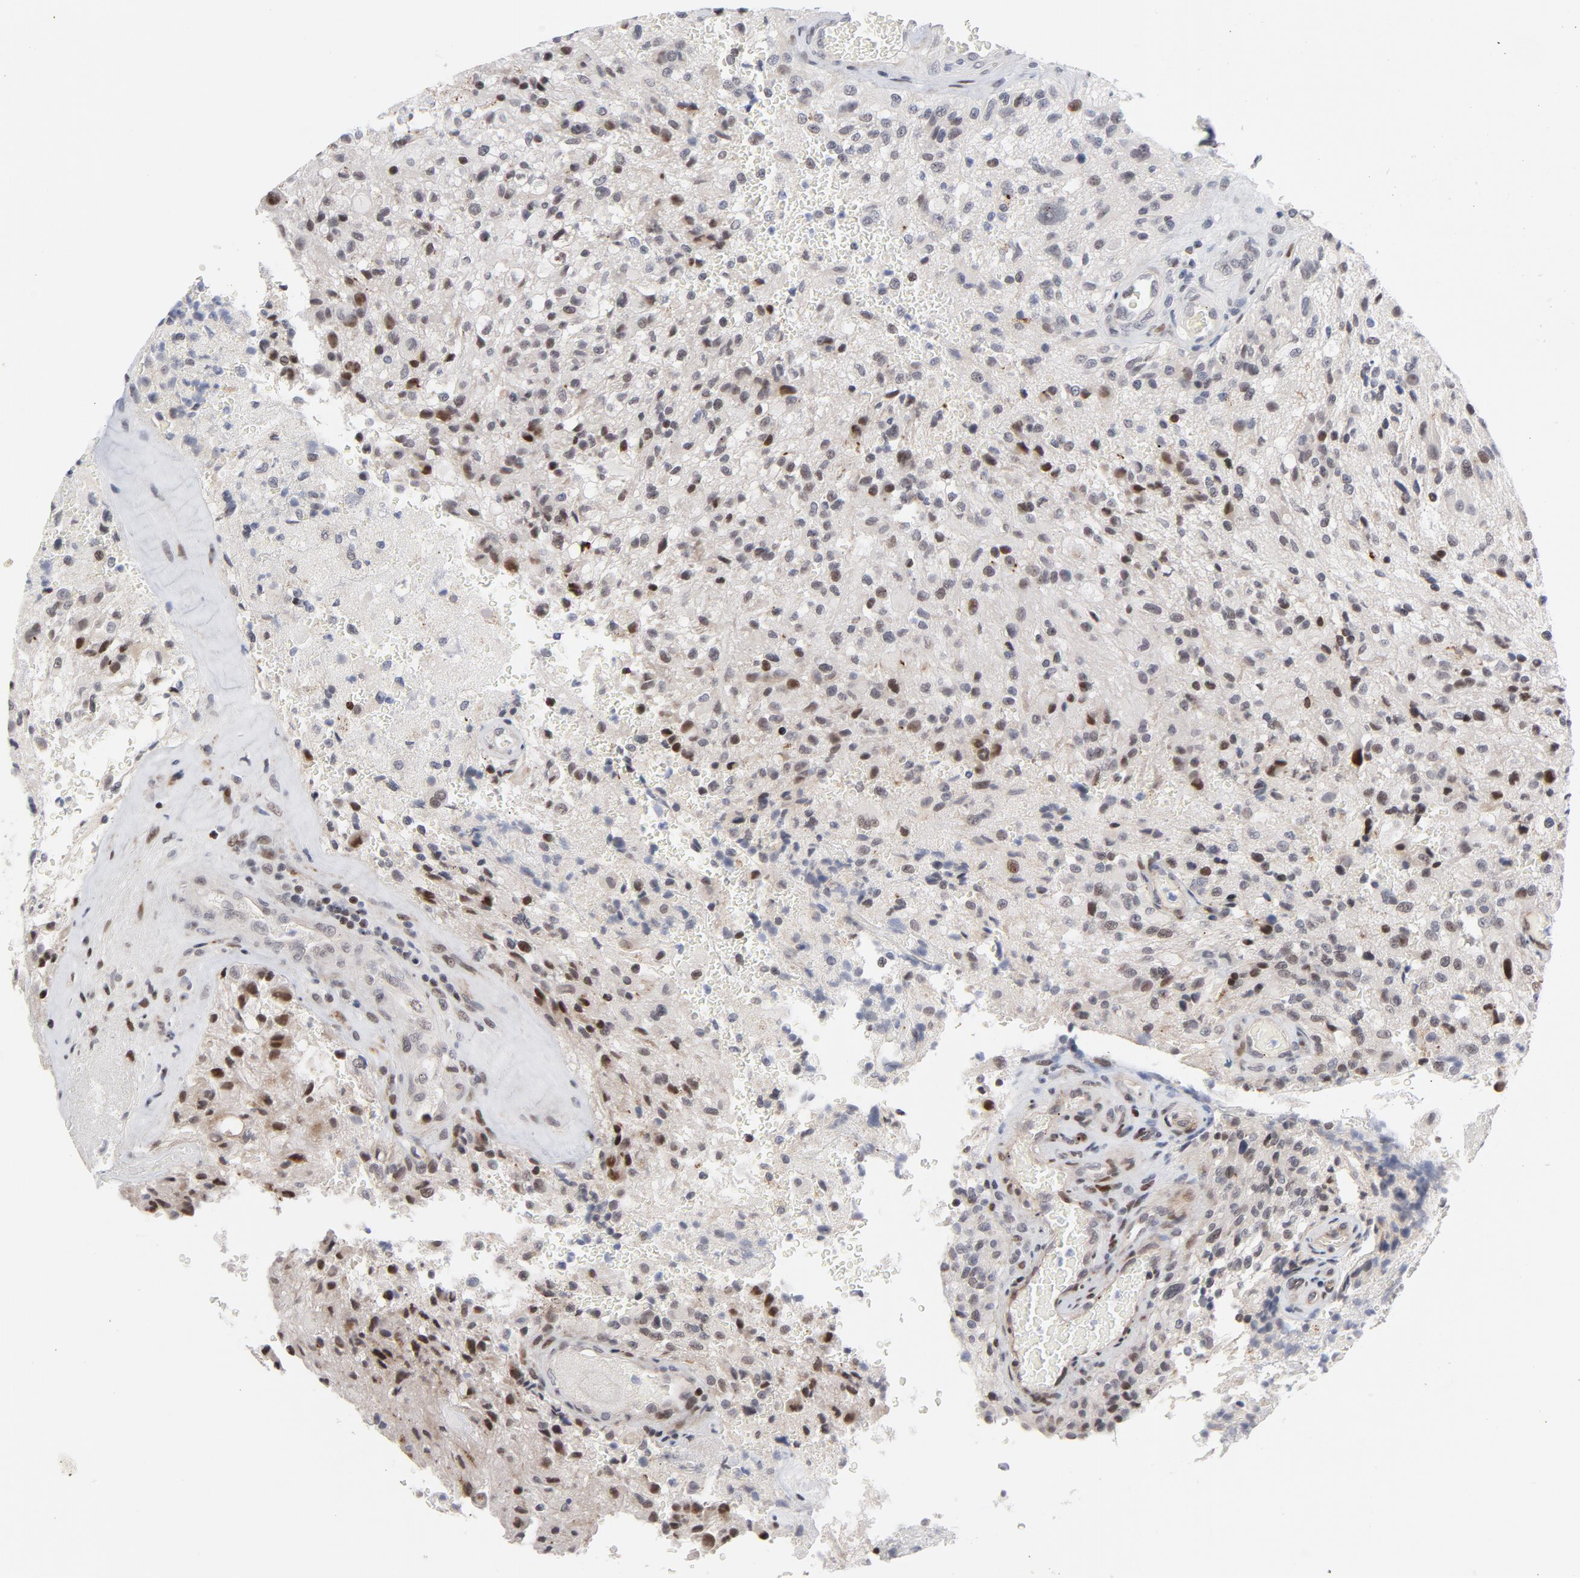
{"staining": {"intensity": "moderate", "quantity": "<25%", "location": "nuclear"}, "tissue": "glioma", "cell_type": "Tumor cells", "image_type": "cancer", "snomed": [{"axis": "morphology", "description": "Normal tissue, NOS"}, {"axis": "morphology", "description": "Glioma, malignant, High grade"}, {"axis": "topography", "description": "Cerebral cortex"}], "caption": "The immunohistochemical stain shows moderate nuclear staining in tumor cells of high-grade glioma (malignant) tissue. Using DAB (brown) and hematoxylin (blue) stains, captured at high magnification using brightfield microscopy.", "gene": "NFIC", "patient": {"sex": "male", "age": 56}}